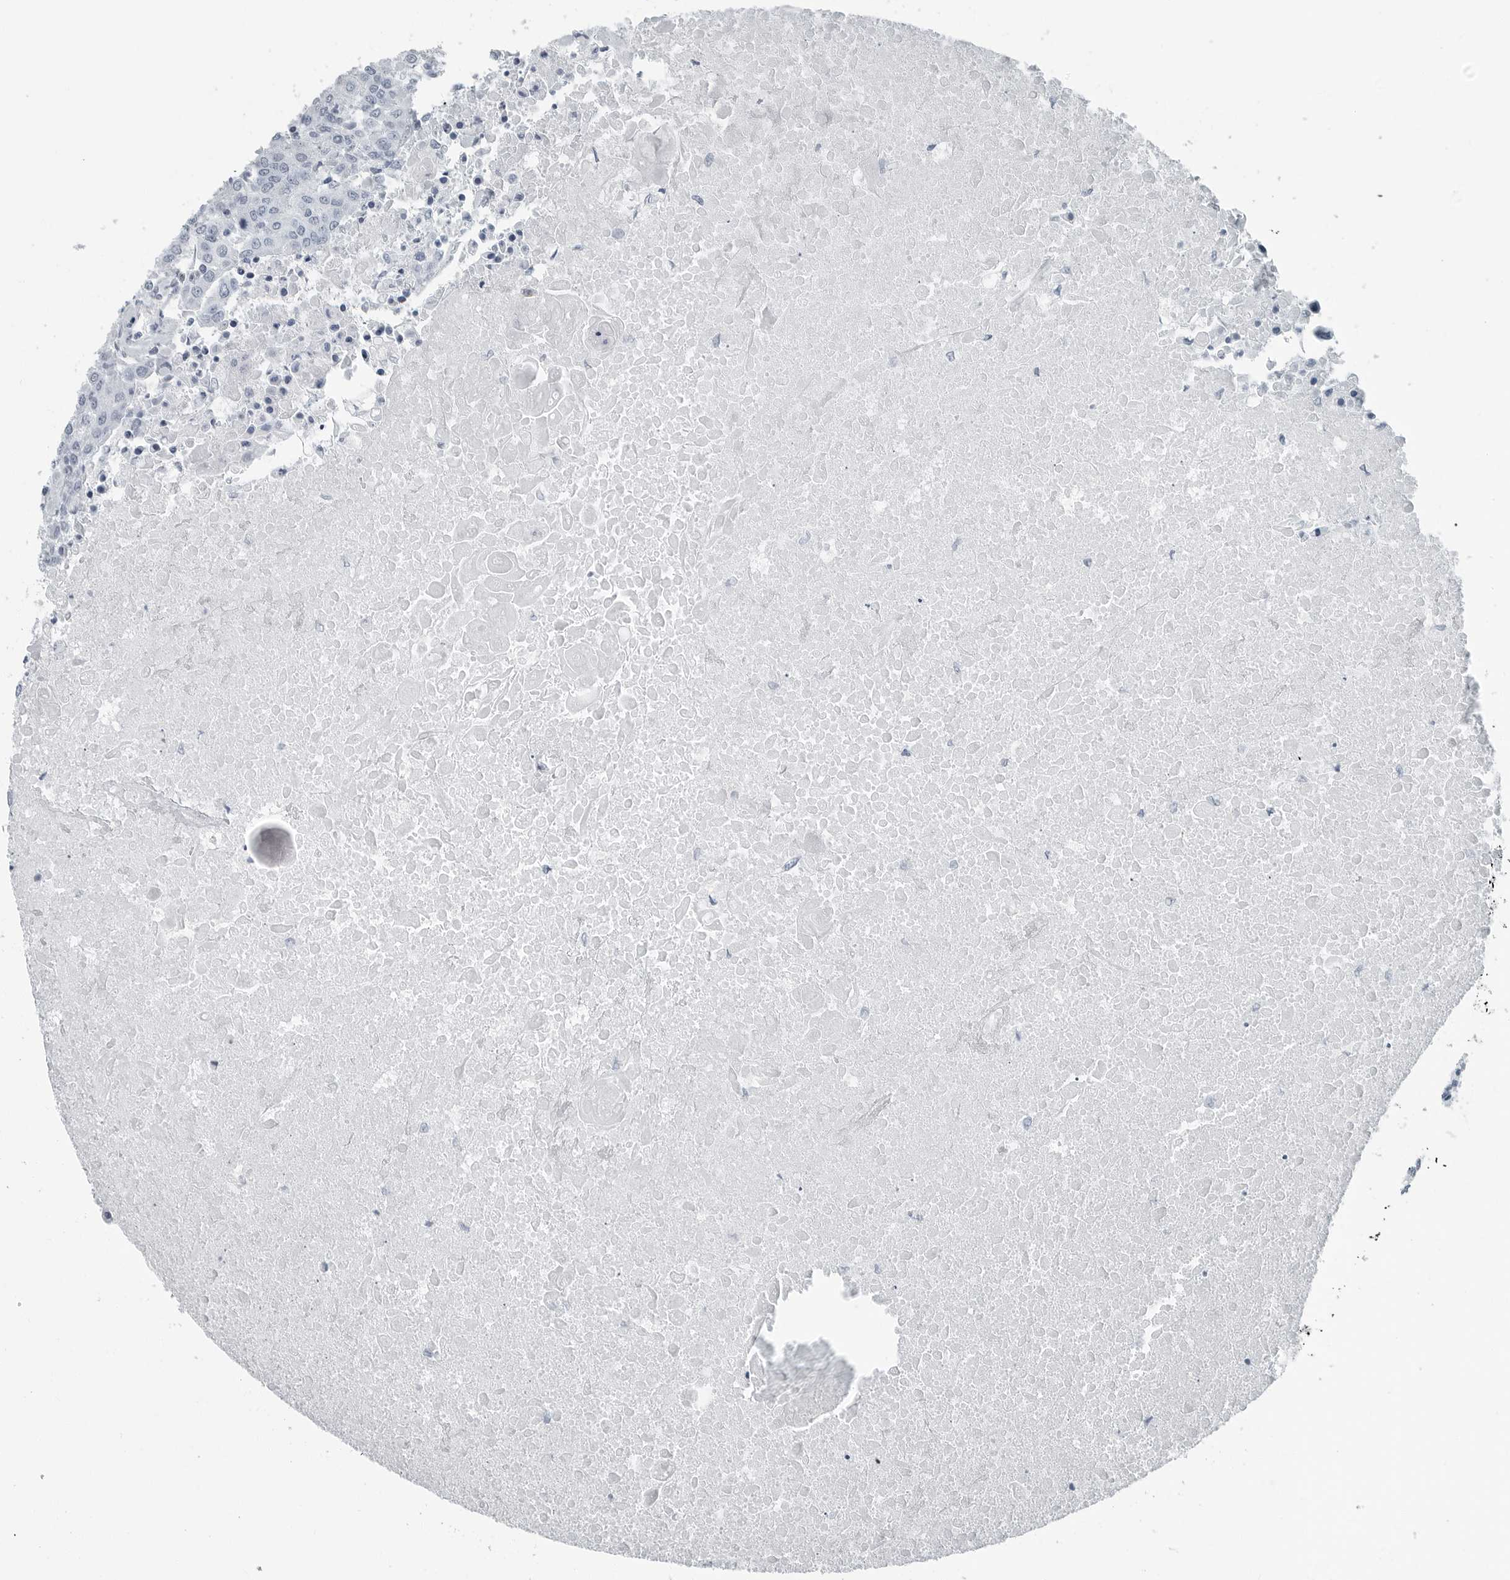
{"staining": {"intensity": "negative", "quantity": "none", "location": "none"}, "tissue": "urothelial cancer", "cell_type": "Tumor cells", "image_type": "cancer", "snomed": [{"axis": "morphology", "description": "Urothelial carcinoma, High grade"}, {"axis": "topography", "description": "Urinary bladder"}], "caption": "The IHC micrograph has no significant positivity in tumor cells of urothelial cancer tissue. (DAB immunohistochemistry, high magnification).", "gene": "FABP6", "patient": {"sex": "female", "age": 85}}